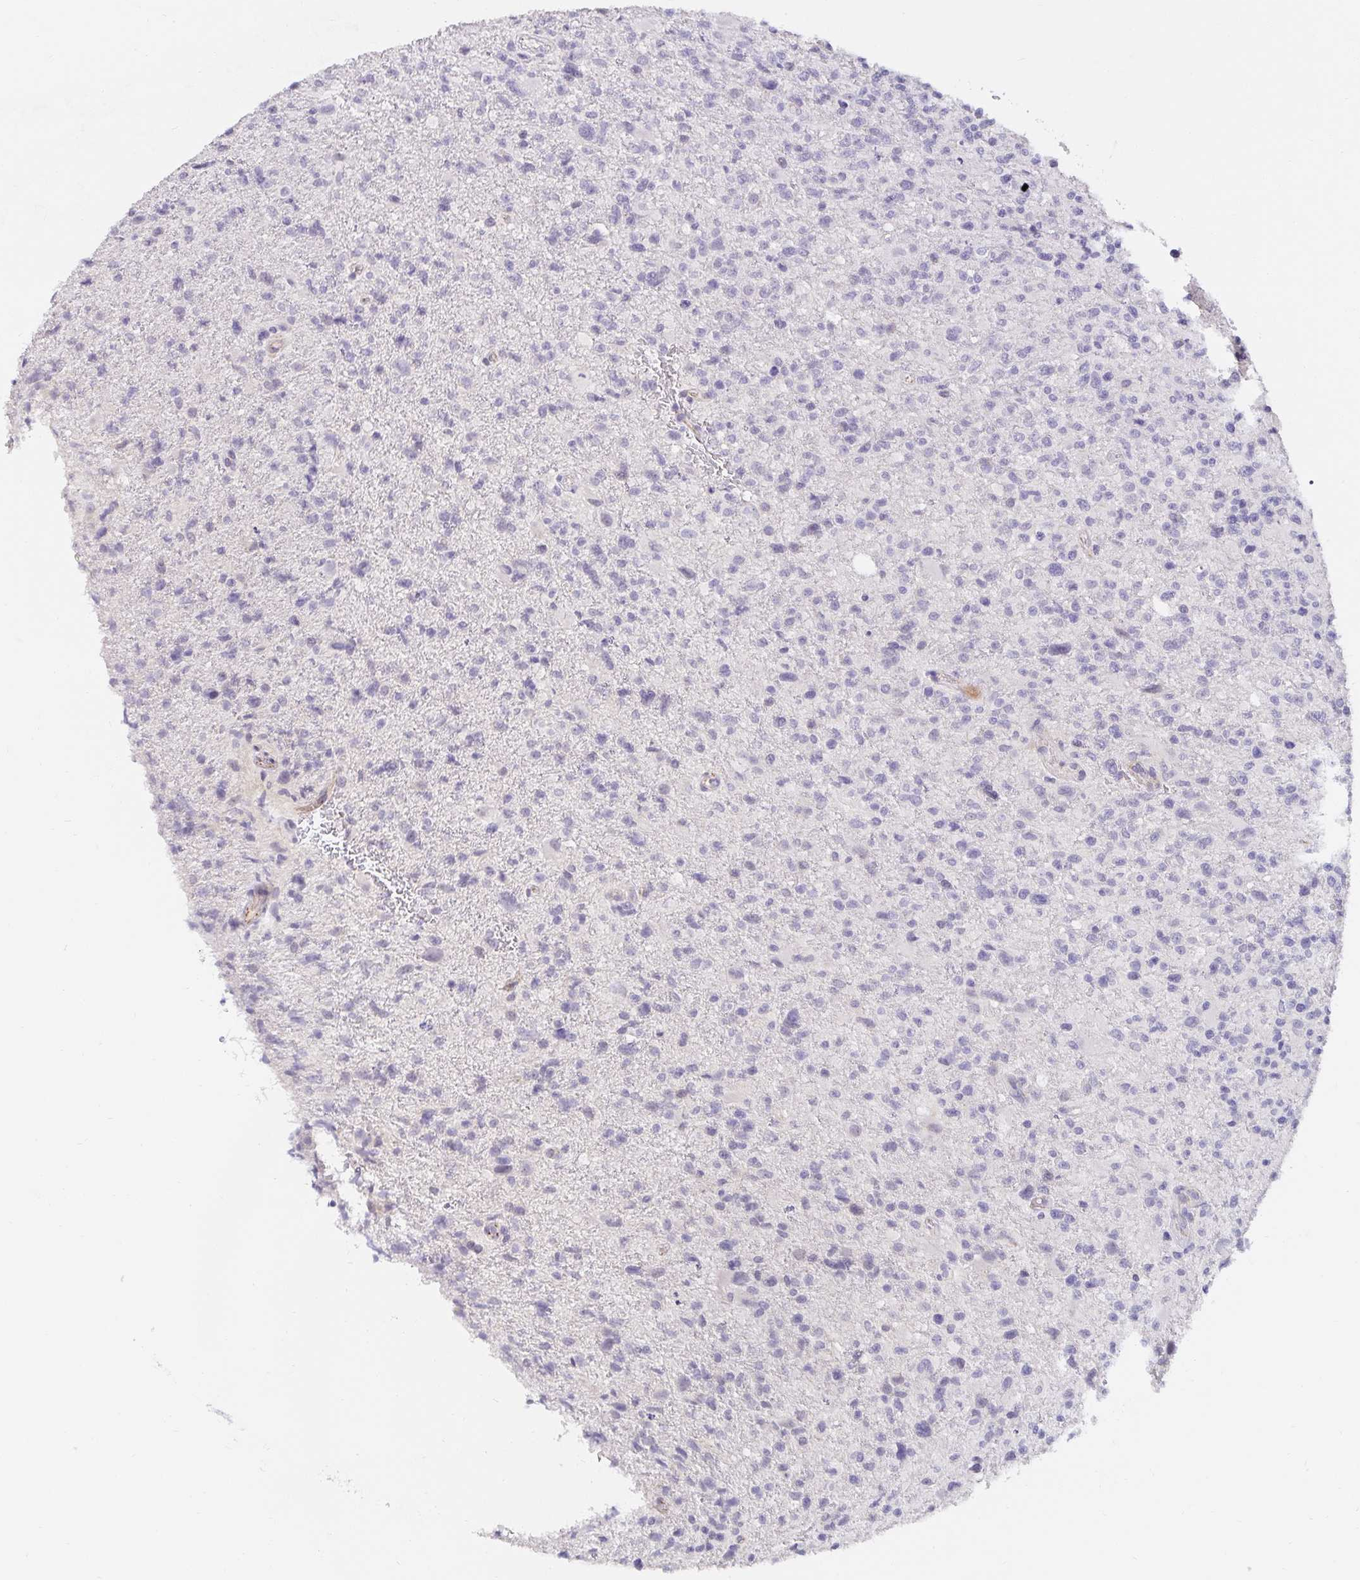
{"staining": {"intensity": "negative", "quantity": "none", "location": "none"}, "tissue": "glioma", "cell_type": "Tumor cells", "image_type": "cancer", "snomed": [{"axis": "morphology", "description": "Glioma, malignant, High grade"}, {"axis": "topography", "description": "Brain"}], "caption": "IHC of human glioma exhibits no positivity in tumor cells.", "gene": "PDX1", "patient": {"sex": "male", "age": 63}}